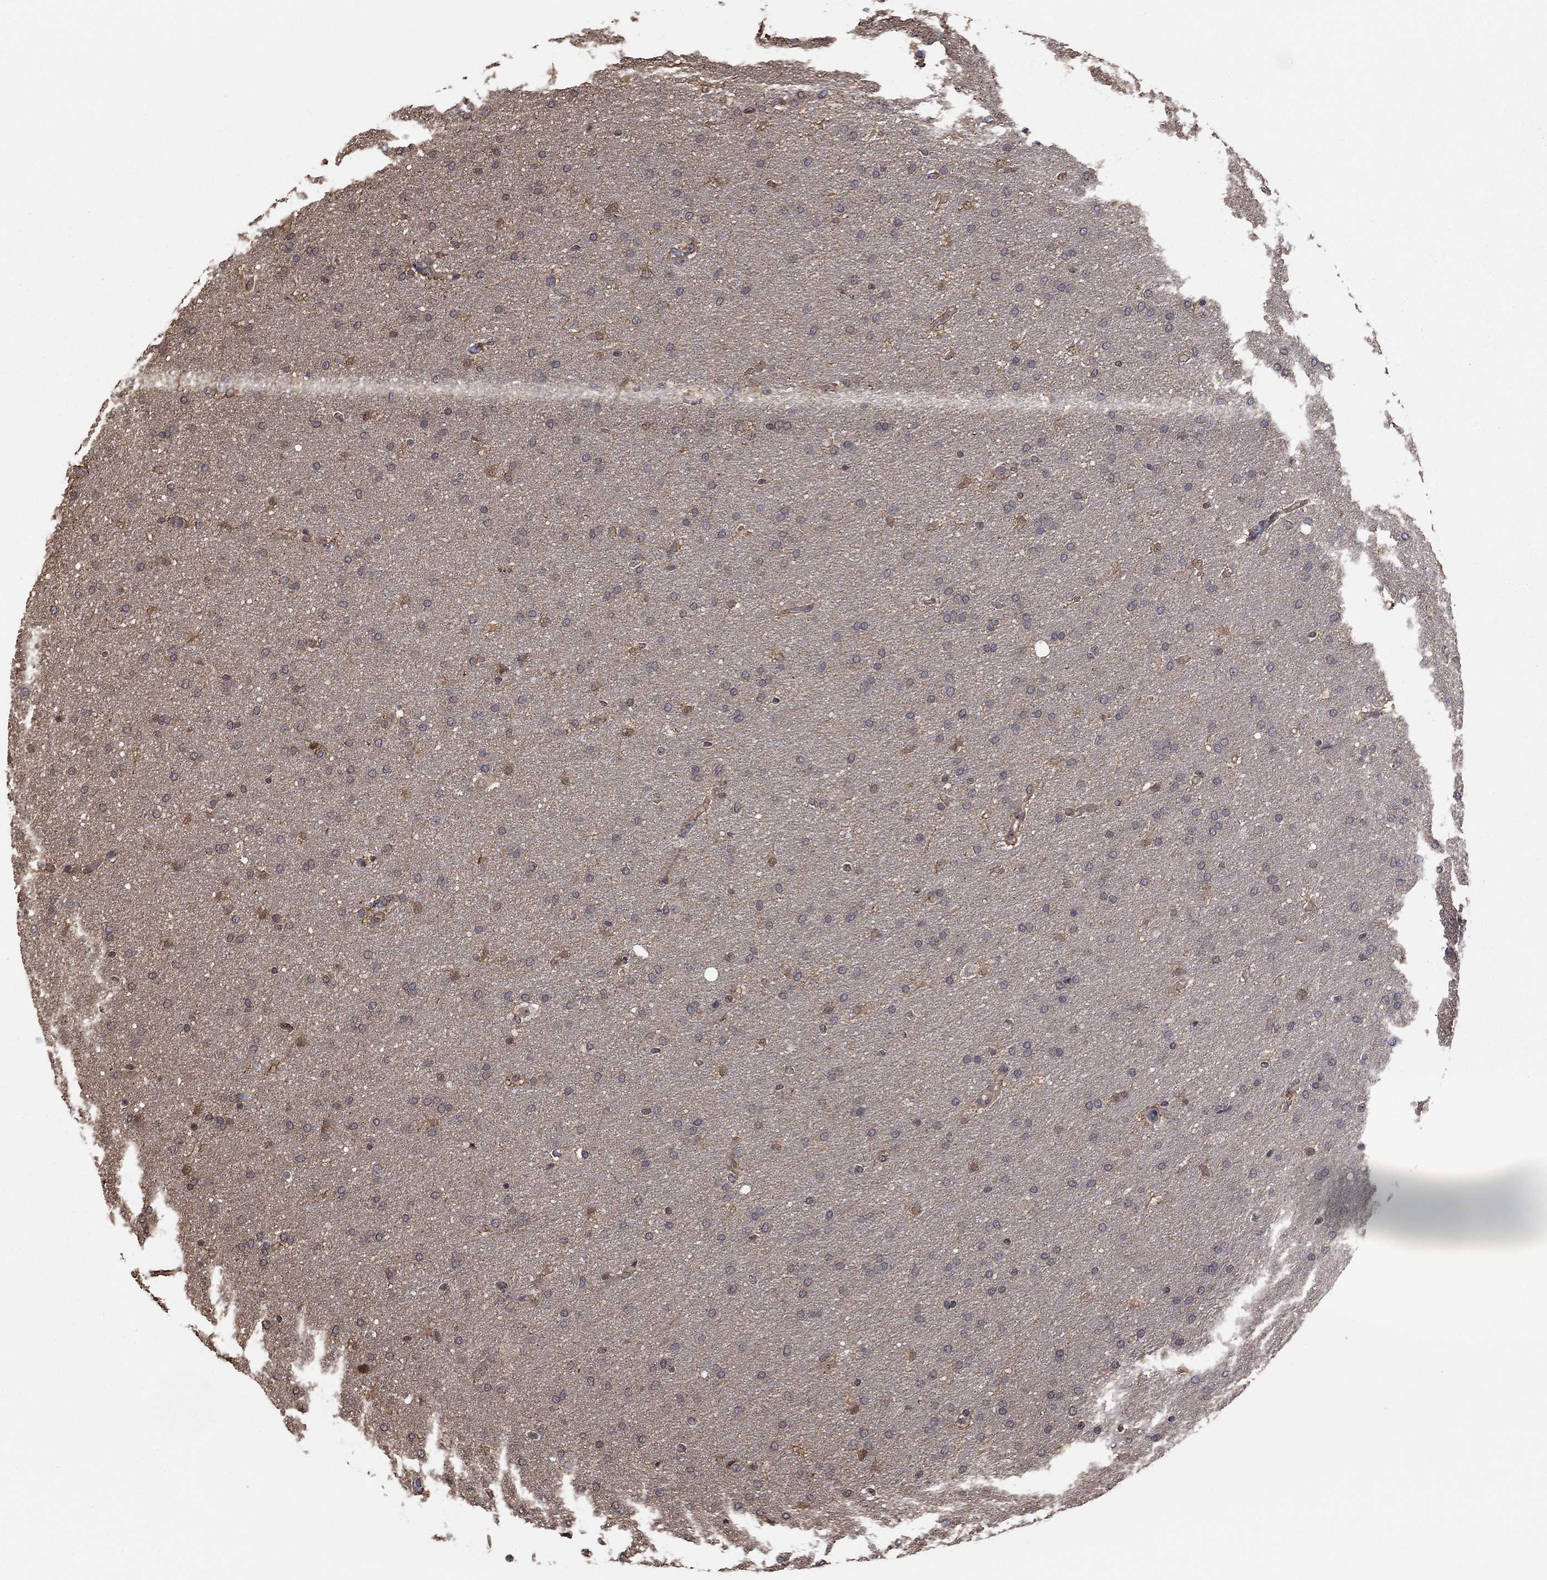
{"staining": {"intensity": "weak", "quantity": "<25%", "location": "nuclear"}, "tissue": "glioma", "cell_type": "Tumor cells", "image_type": "cancer", "snomed": [{"axis": "morphology", "description": "Glioma, malignant, Low grade"}, {"axis": "topography", "description": "Brain"}], "caption": "This photomicrograph is of low-grade glioma (malignant) stained with immunohistochemistry (IHC) to label a protein in brown with the nuclei are counter-stained blue. There is no expression in tumor cells. The staining is performed using DAB (3,3'-diaminobenzidine) brown chromogen with nuclei counter-stained in using hematoxylin.", "gene": "RNF114", "patient": {"sex": "female", "age": 37}}